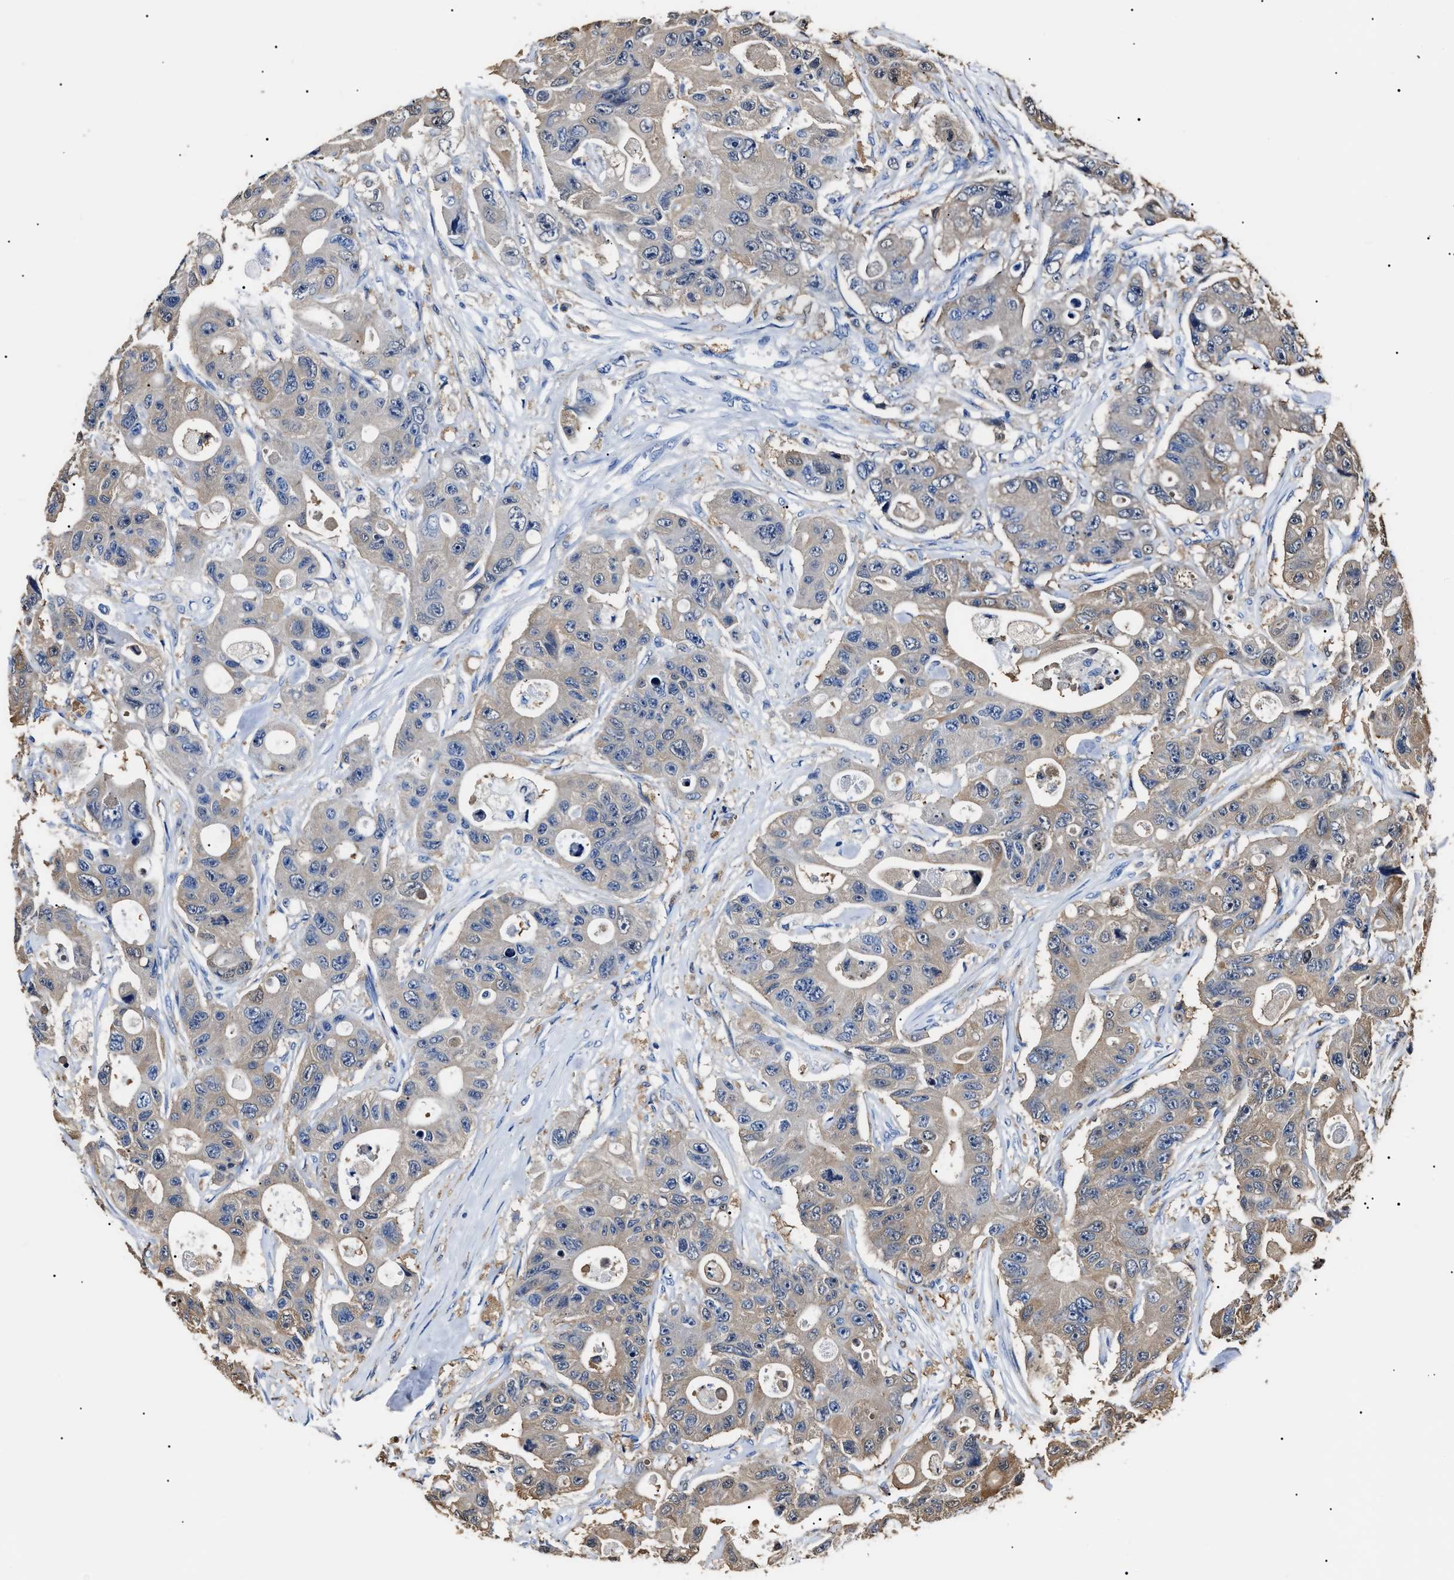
{"staining": {"intensity": "weak", "quantity": "<25%", "location": "cytoplasmic/membranous"}, "tissue": "colorectal cancer", "cell_type": "Tumor cells", "image_type": "cancer", "snomed": [{"axis": "morphology", "description": "Adenocarcinoma, NOS"}, {"axis": "topography", "description": "Colon"}], "caption": "Micrograph shows no significant protein positivity in tumor cells of adenocarcinoma (colorectal).", "gene": "ALDH1A1", "patient": {"sex": "female", "age": 46}}